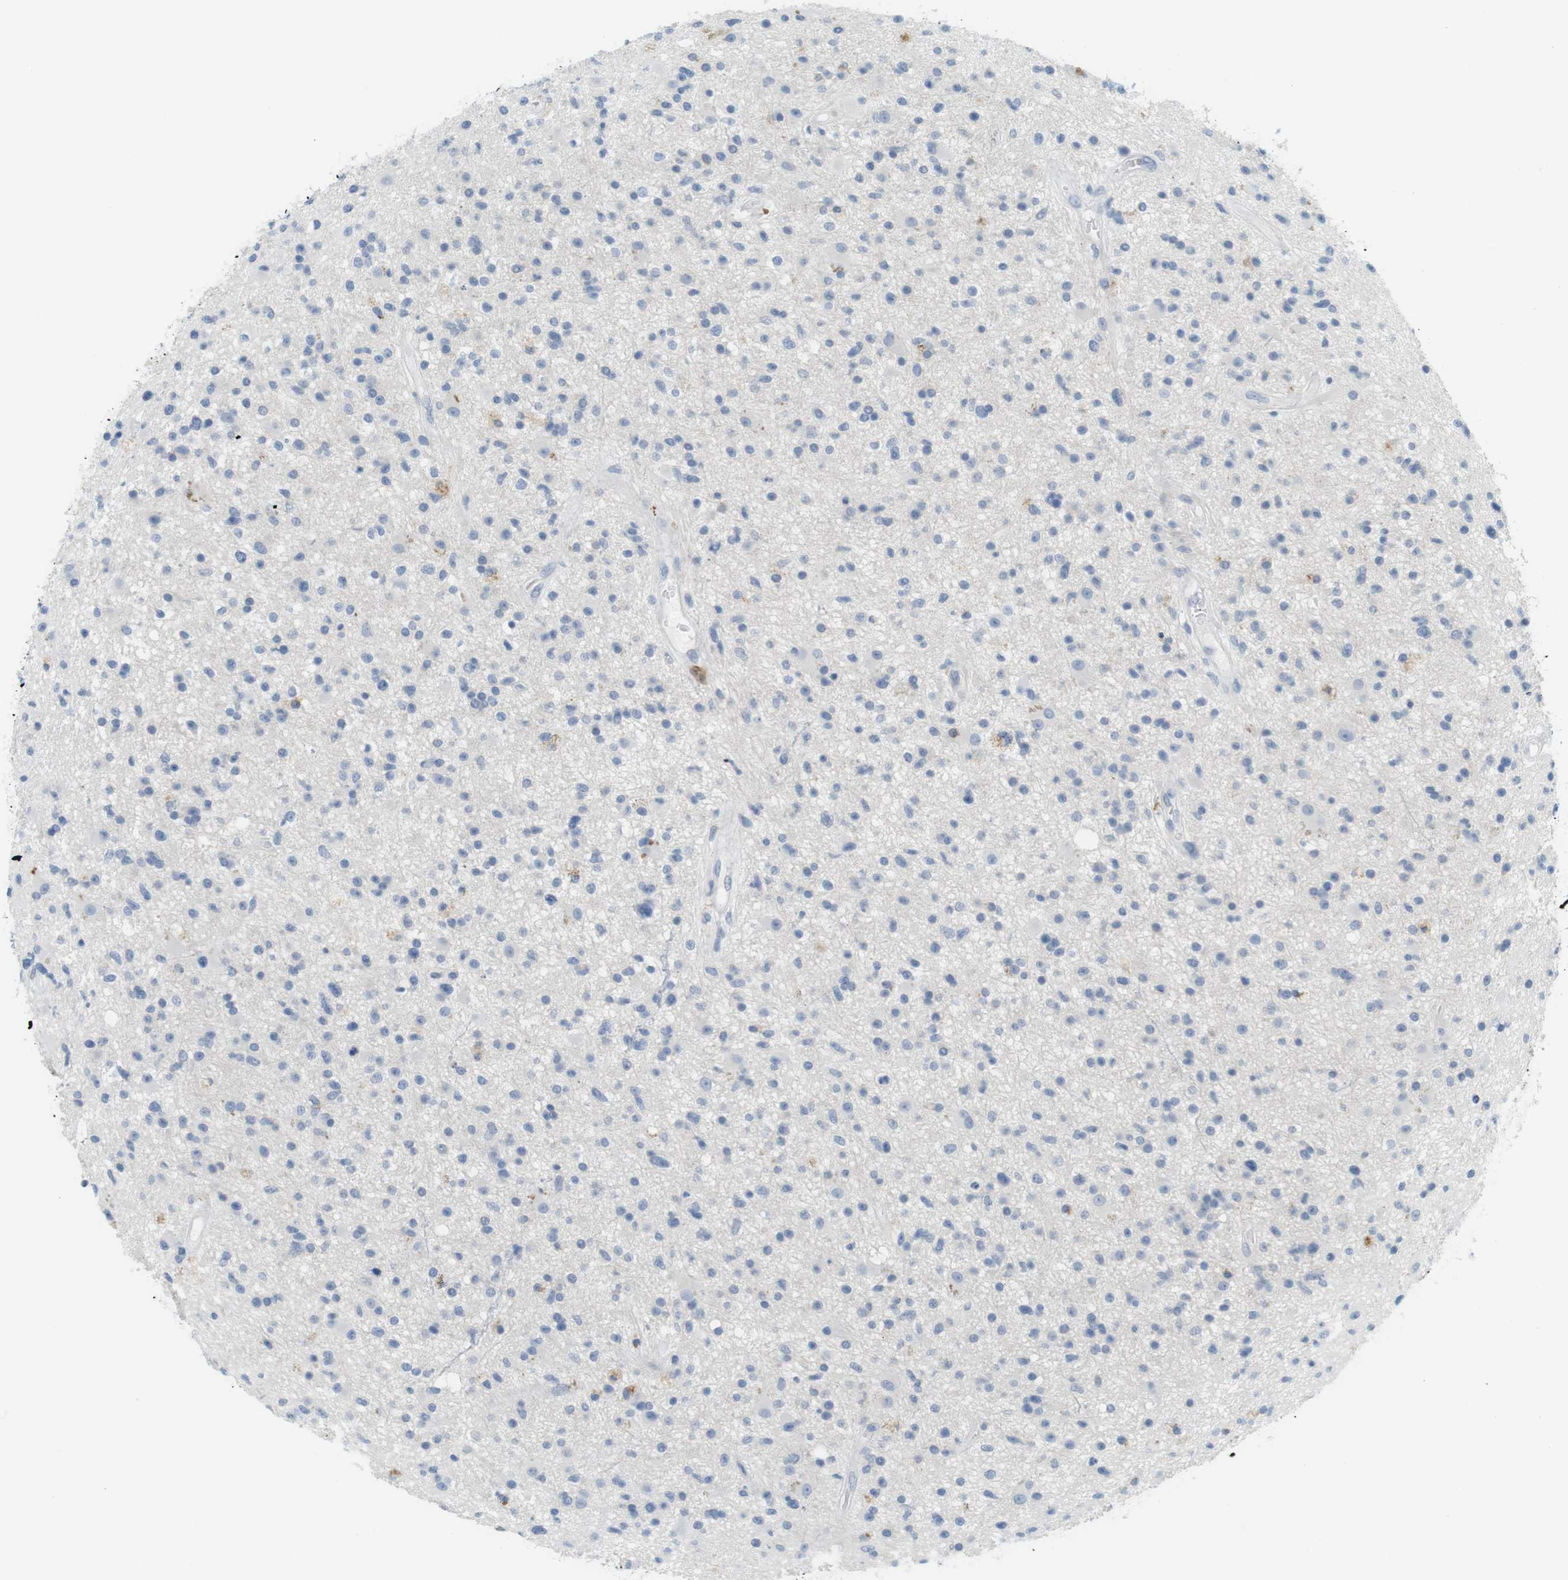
{"staining": {"intensity": "negative", "quantity": "none", "location": "none"}, "tissue": "glioma", "cell_type": "Tumor cells", "image_type": "cancer", "snomed": [{"axis": "morphology", "description": "Glioma, malignant, High grade"}, {"axis": "topography", "description": "Brain"}], "caption": "Histopathology image shows no protein expression in tumor cells of malignant glioma (high-grade) tissue.", "gene": "CREB3L2", "patient": {"sex": "male", "age": 33}}